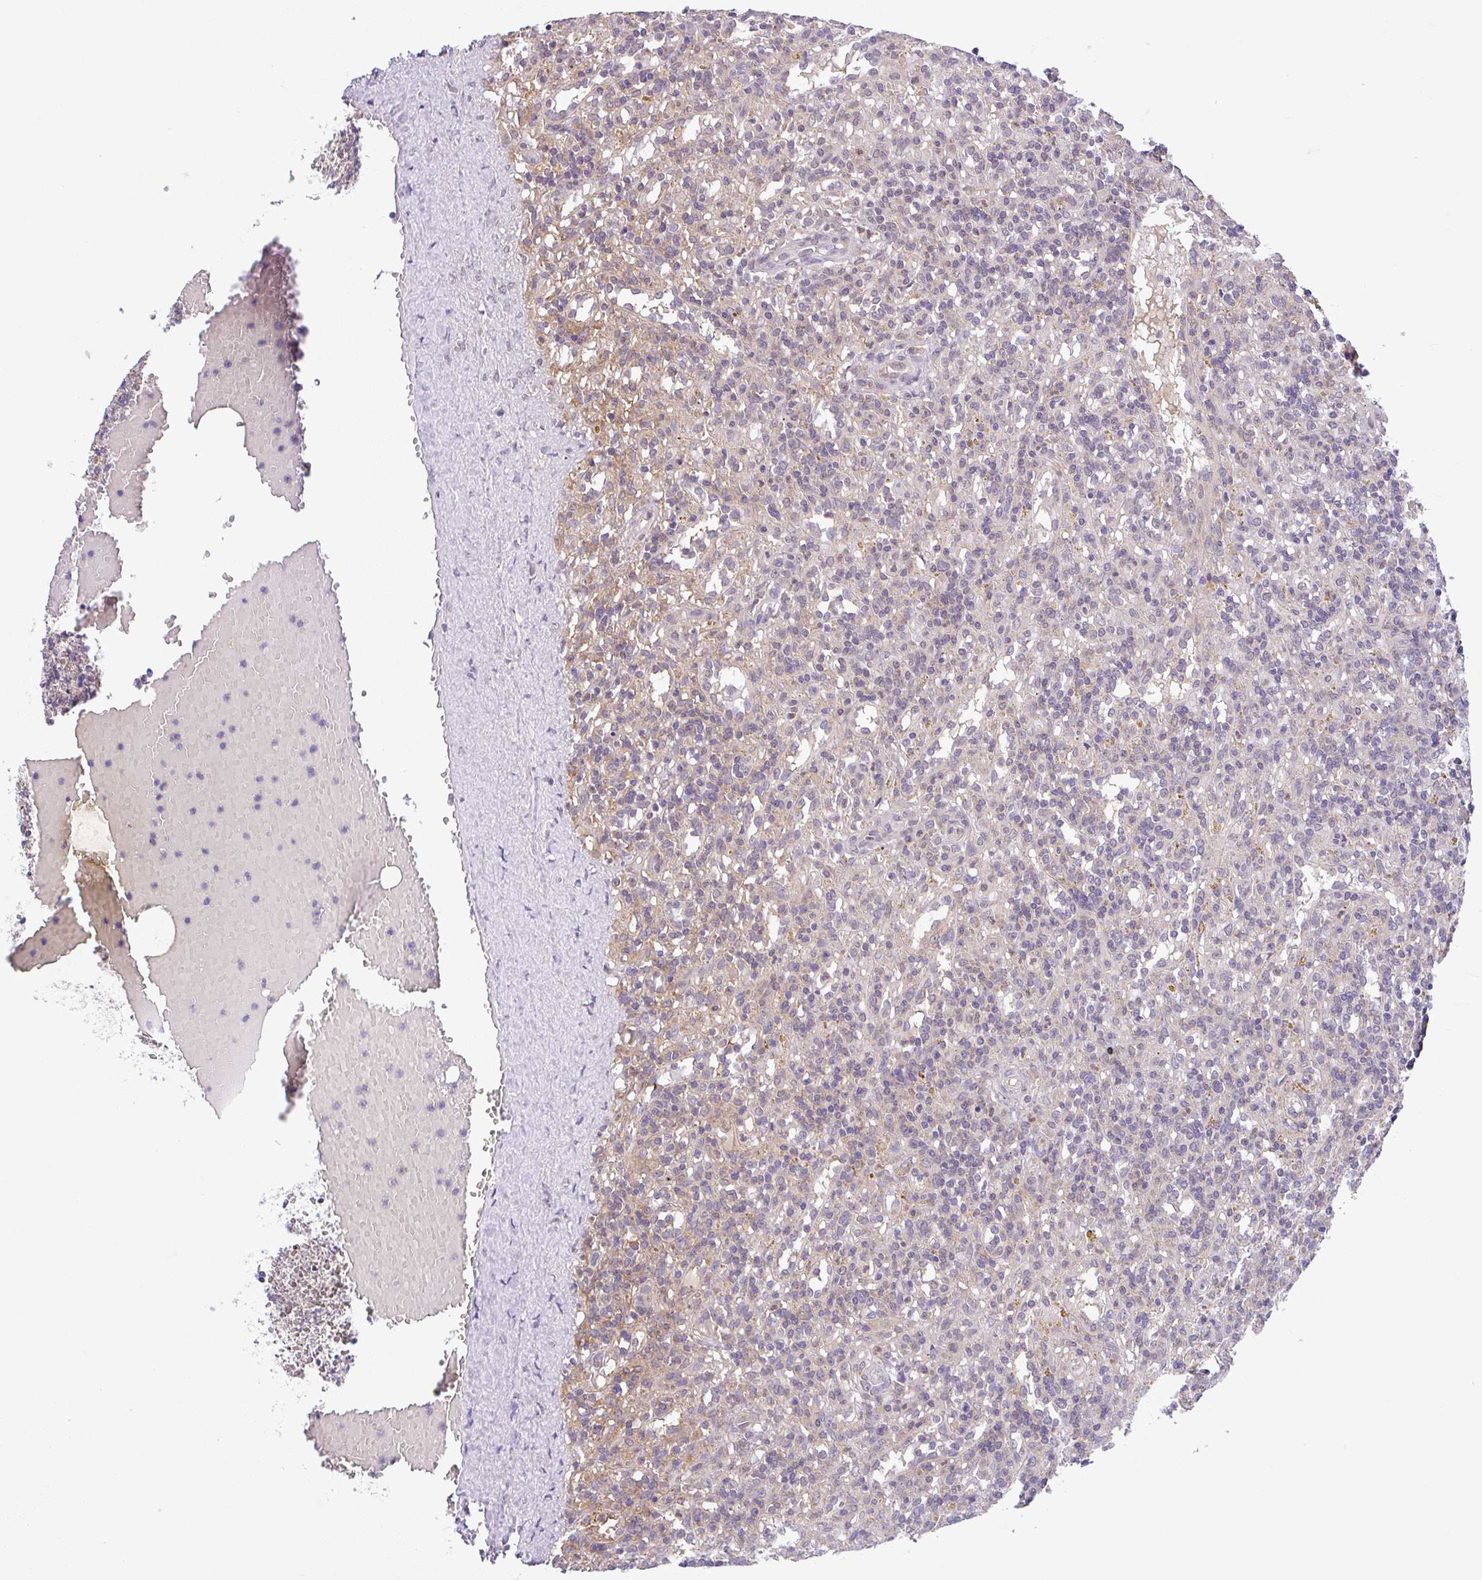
{"staining": {"intensity": "negative", "quantity": "none", "location": "none"}, "tissue": "lymphoma", "cell_type": "Tumor cells", "image_type": "cancer", "snomed": [{"axis": "morphology", "description": "Malignant lymphoma, non-Hodgkin's type, Low grade"}, {"axis": "topography", "description": "Spleen"}], "caption": "The image exhibits no significant positivity in tumor cells of lymphoma. The staining was performed using DAB (3,3'-diaminobenzidine) to visualize the protein expression in brown, while the nuclei were stained in blue with hematoxylin (Magnification: 20x).", "gene": "RALBP1", "patient": {"sex": "male", "age": 67}}